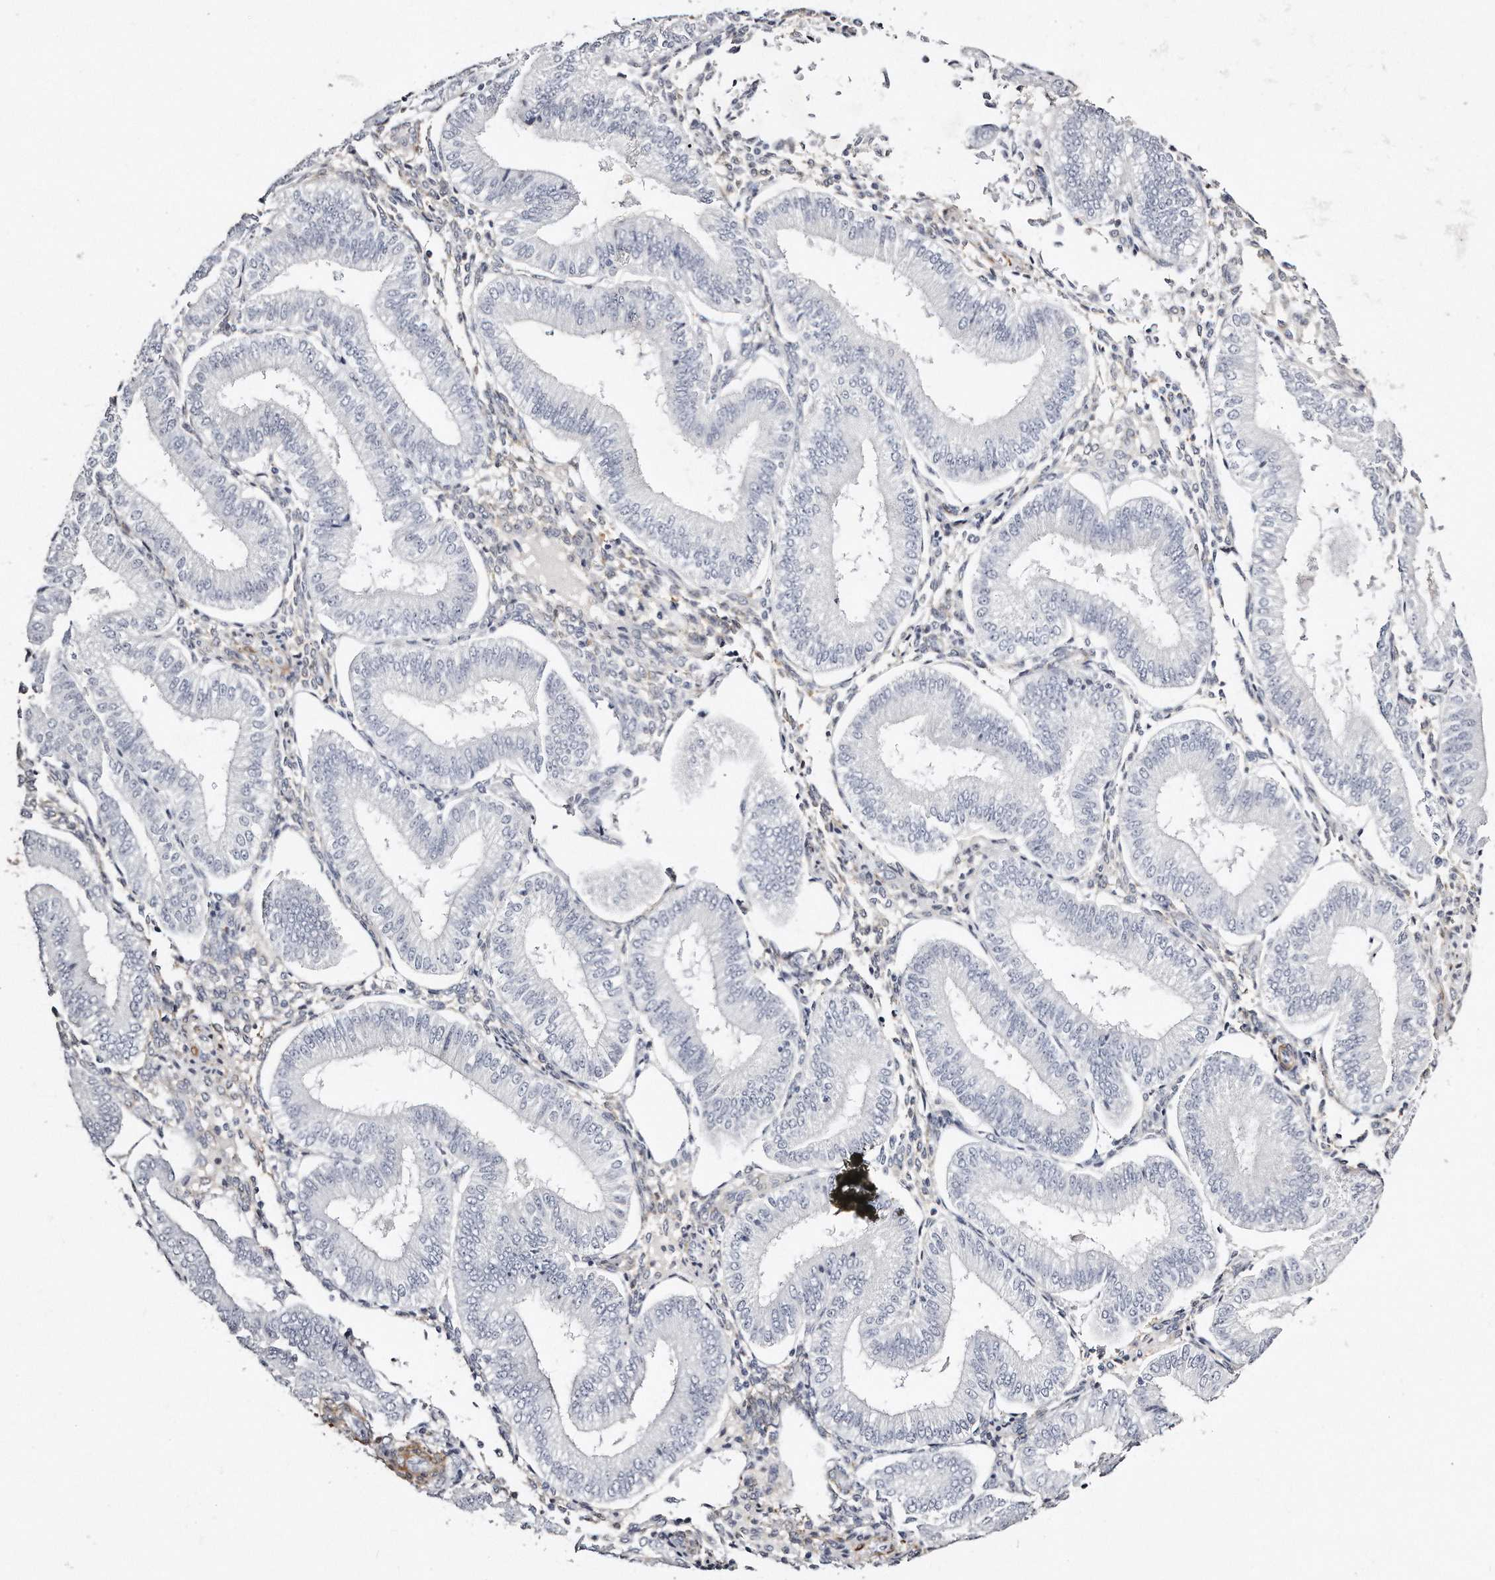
{"staining": {"intensity": "negative", "quantity": "none", "location": "none"}, "tissue": "endometrium", "cell_type": "Cells in endometrial stroma", "image_type": "normal", "snomed": [{"axis": "morphology", "description": "Normal tissue, NOS"}, {"axis": "topography", "description": "Endometrium"}], "caption": "IHC micrograph of normal endometrium: endometrium stained with DAB reveals no significant protein expression in cells in endometrial stroma. The staining was performed using DAB (3,3'-diaminobenzidine) to visualize the protein expression in brown, while the nuclei were stained in blue with hematoxylin (Magnification: 20x).", "gene": "LMOD1", "patient": {"sex": "female", "age": 39}}